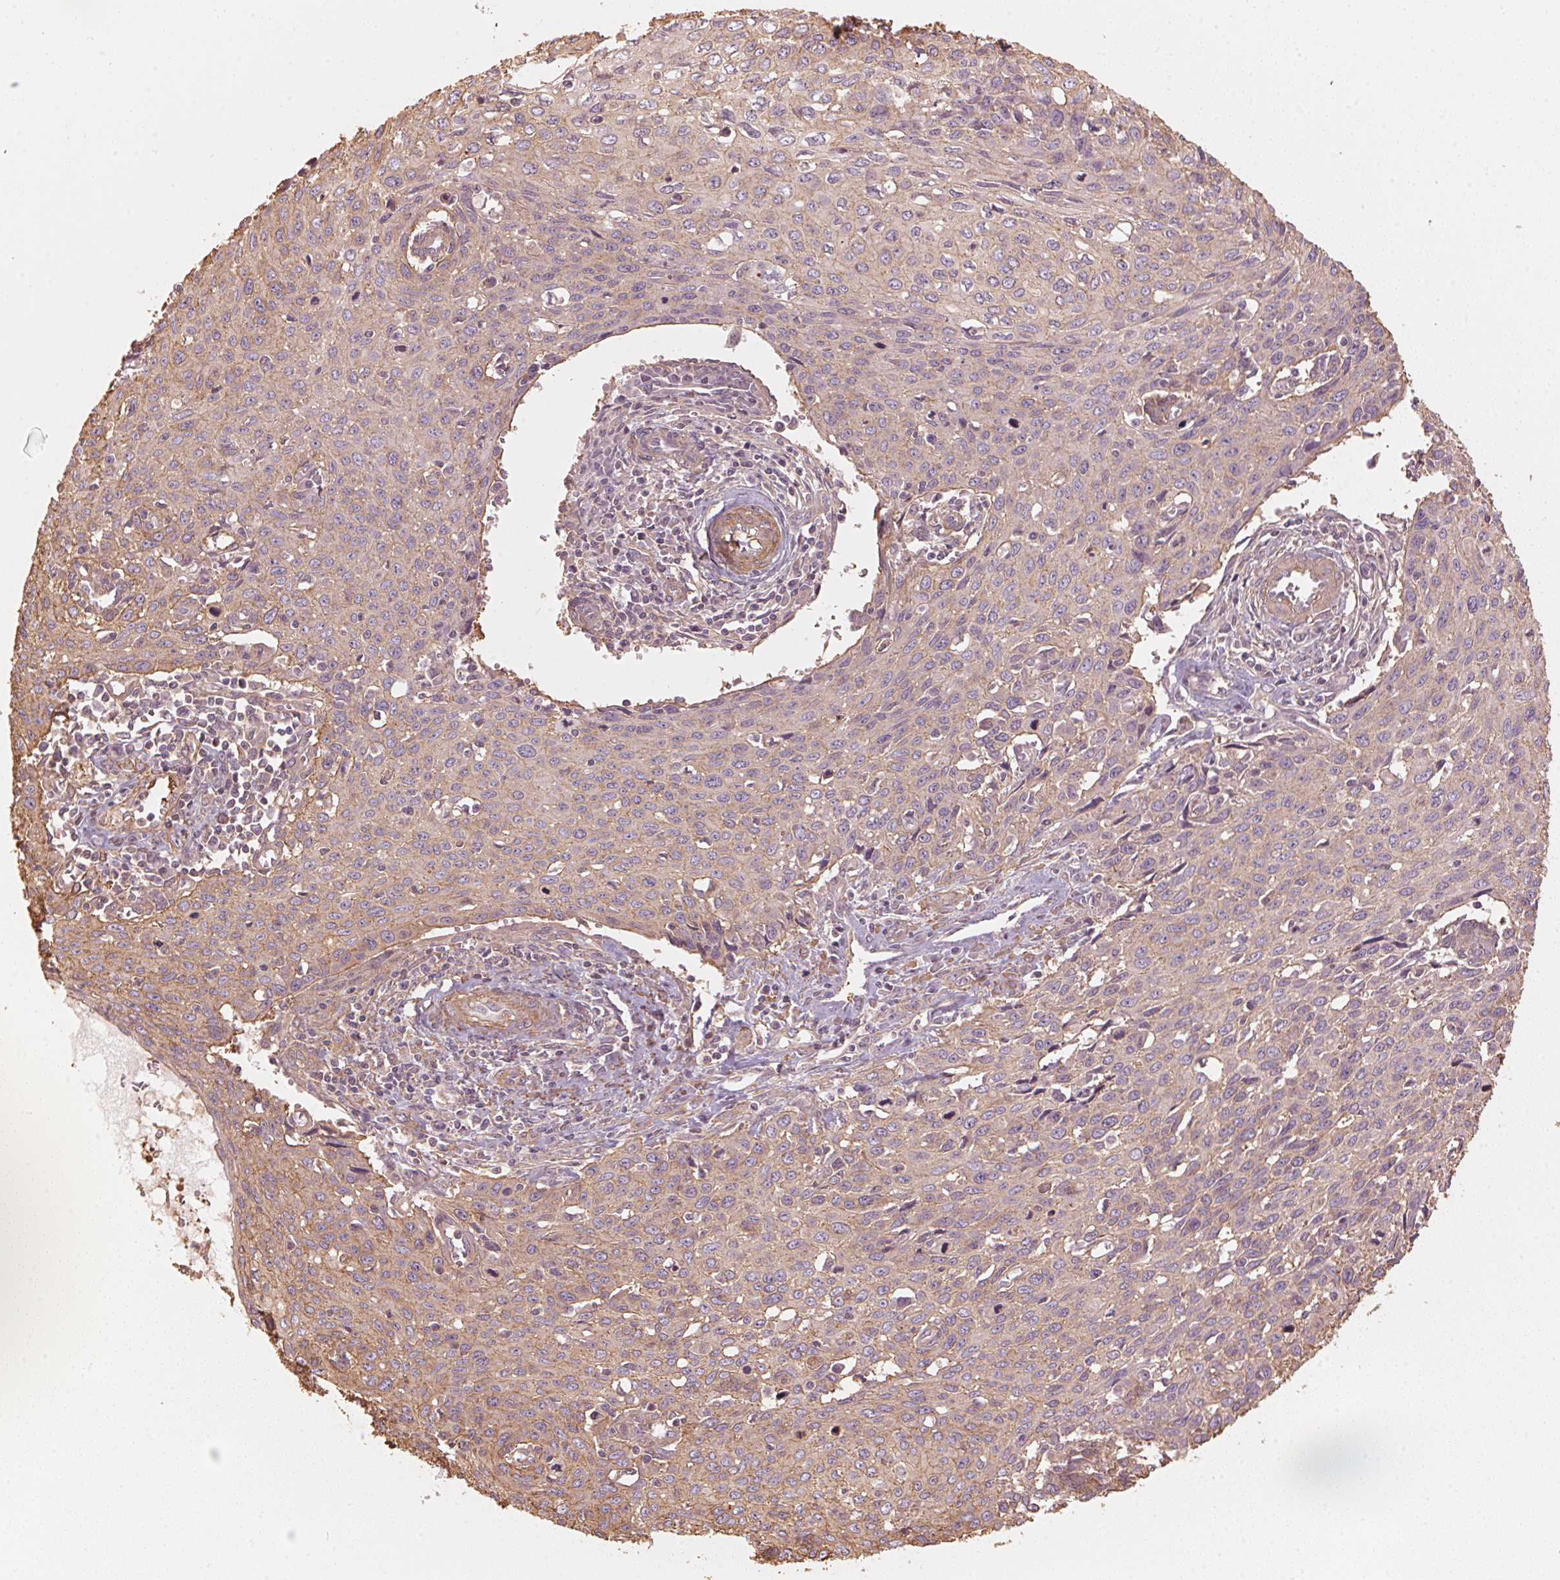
{"staining": {"intensity": "weak", "quantity": "25%-75%", "location": "cytoplasmic/membranous"}, "tissue": "cervical cancer", "cell_type": "Tumor cells", "image_type": "cancer", "snomed": [{"axis": "morphology", "description": "Squamous cell carcinoma, NOS"}, {"axis": "topography", "description": "Cervix"}], "caption": "High-magnification brightfield microscopy of squamous cell carcinoma (cervical) stained with DAB (3,3'-diaminobenzidine) (brown) and counterstained with hematoxylin (blue). tumor cells exhibit weak cytoplasmic/membranous staining is seen in about25%-75% of cells. (Stains: DAB (3,3'-diaminobenzidine) in brown, nuclei in blue, Microscopy: brightfield microscopy at high magnification).", "gene": "QDPR", "patient": {"sex": "female", "age": 38}}